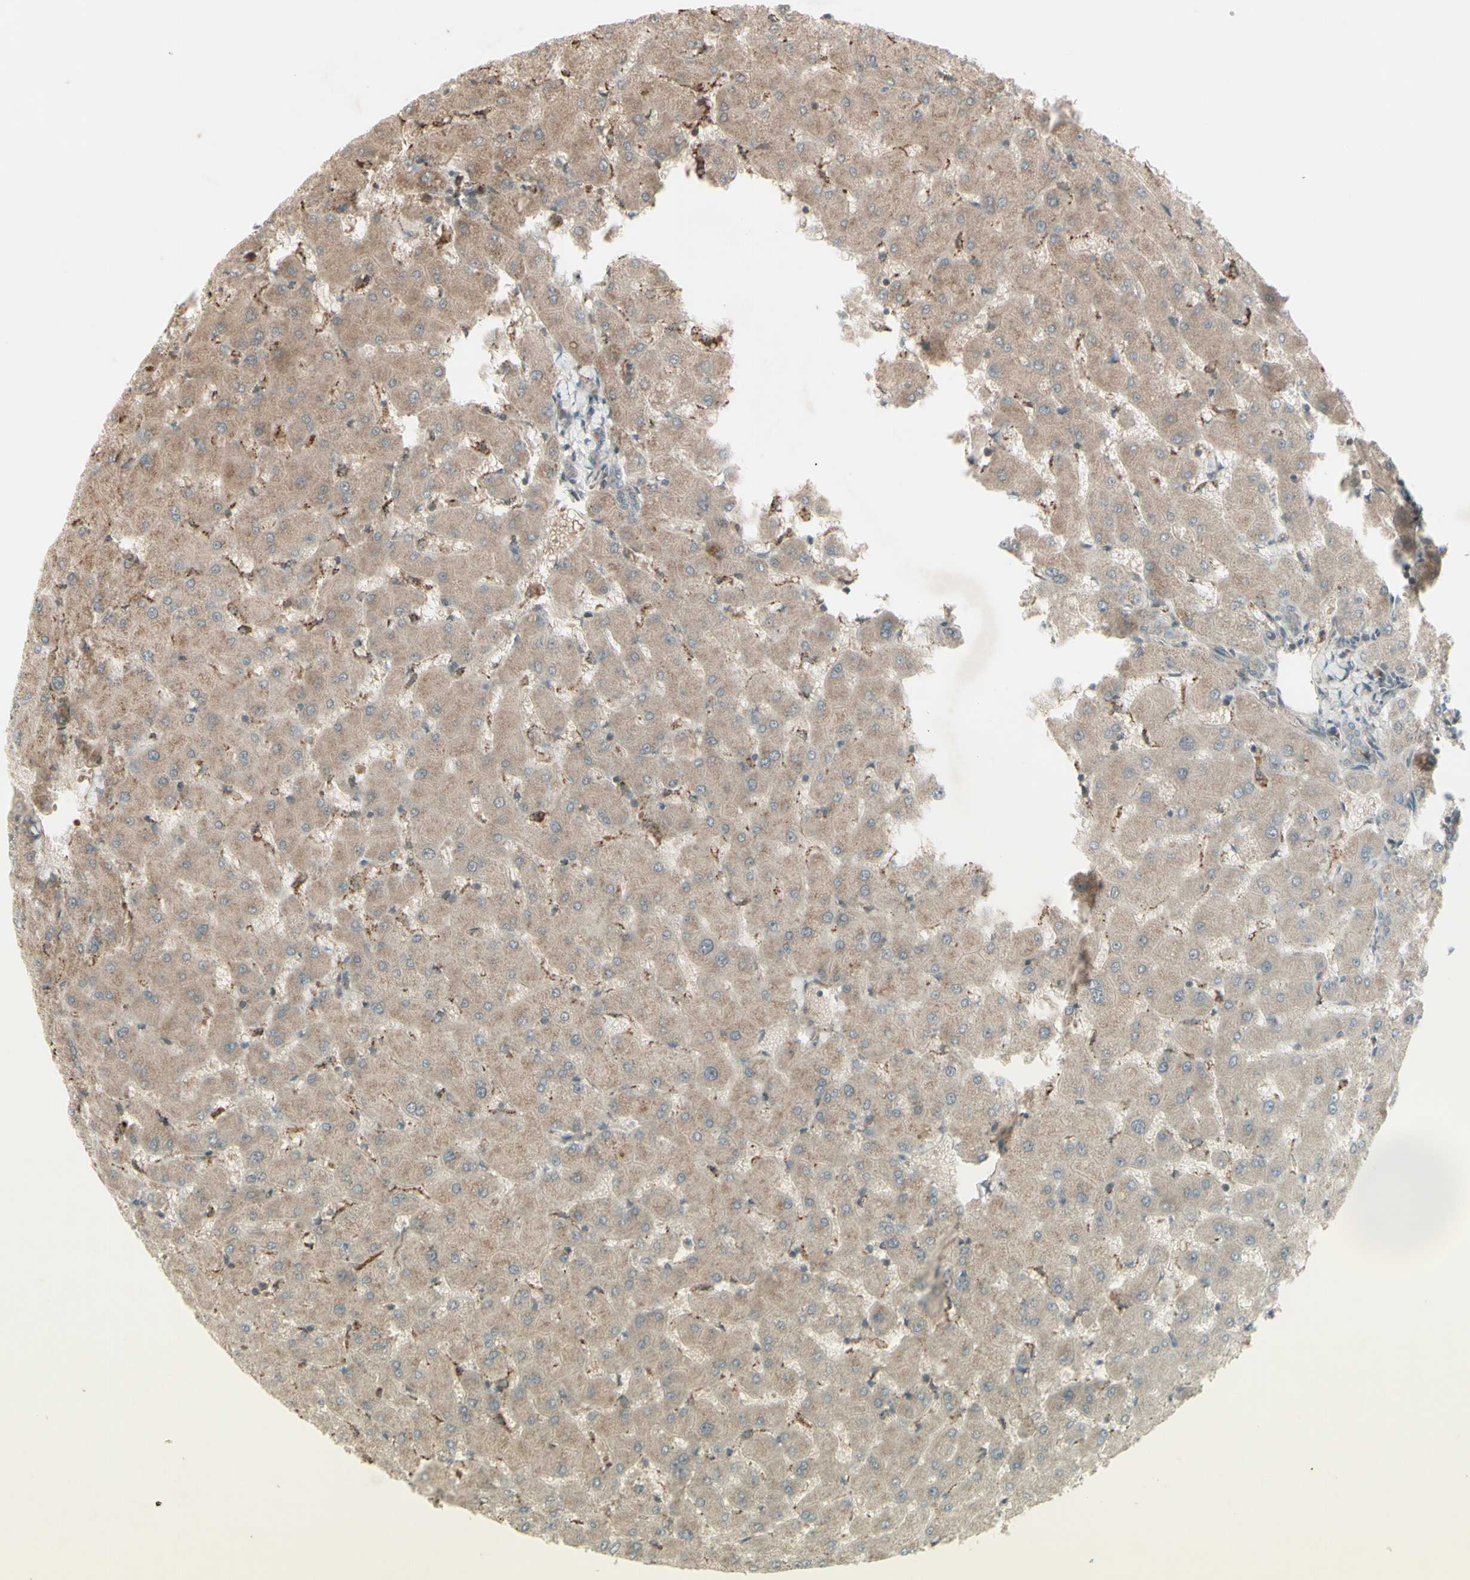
{"staining": {"intensity": "weak", "quantity": ">75%", "location": "cytoplasmic/membranous"}, "tissue": "liver", "cell_type": "Cholangiocytes", "image_type": "normal", "snomed": [{"axis": "morphology", "description": "Normal tissue, NOS"}, {"axis": "topography", "description": "Liver"}], "caption": "Immunohistochemical staining of normal liver shows low levels of weak cytoplasmic/membranous positivity in about >75% of cholangiocytes. The protein is shown in brown color, while the nuclei are stained blue.", "gene": "MSH6", "patient": {"sex": "female", "age": 63}}